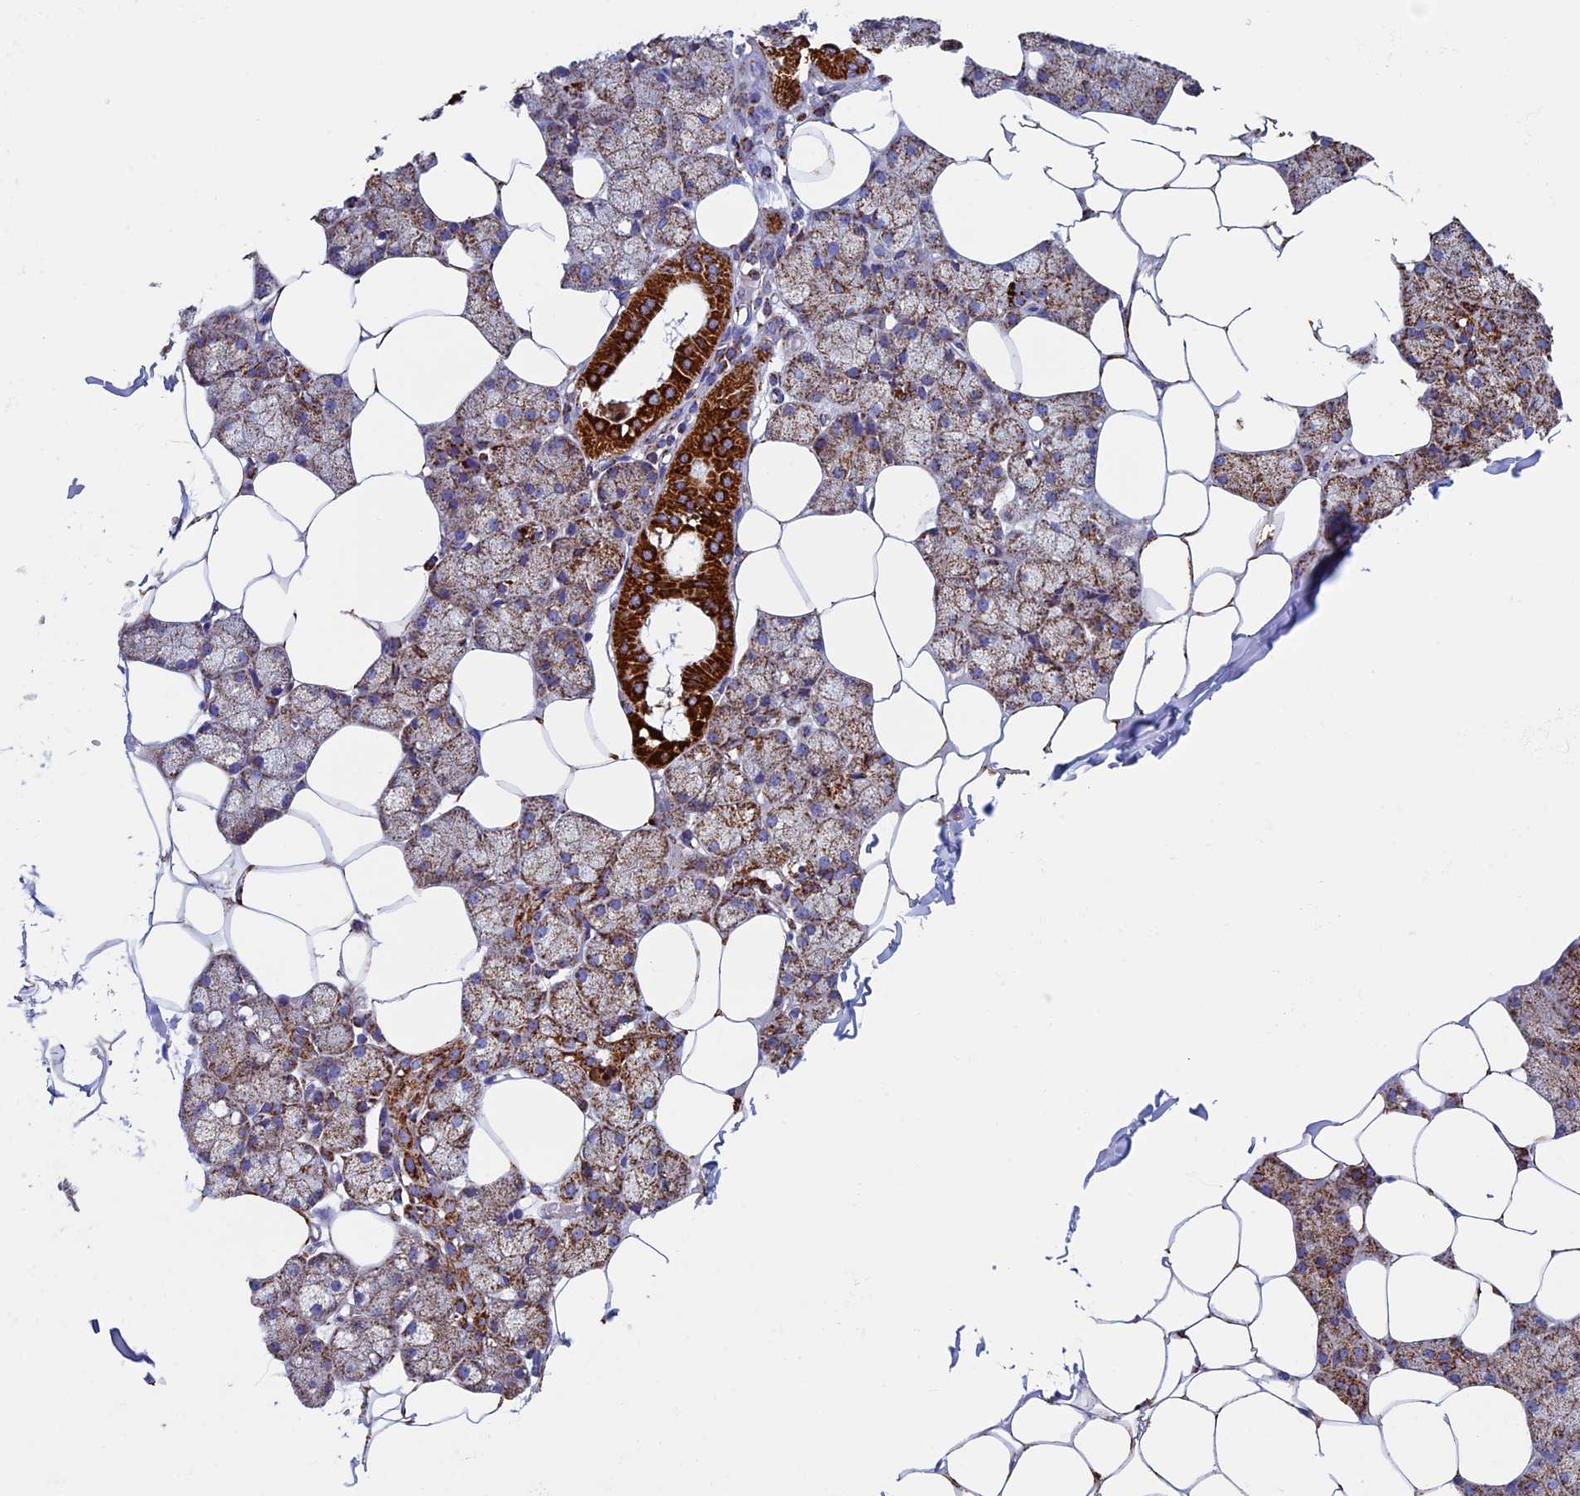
{"staining": {"intensity": "strong", "quantity": "25%-75%", "location": "cytoplasmic/membranous"}, "tissue": "salivary gland", "cell_type": "Glandular cells", "image_type": "normal", "snomed": [{"axis": "morphology", "description": "Normal tissue, NOS"}, {"axis": "topography", "description": "Salivary gland"}], "caption": "Unremarkable salivary gland was stained to show a protein in brown. There is high levels of strong cytoplasmic/membranous staining in about 25%-75% of glandular cells.", "gene": "UQCRFS1", "patient": {"sex": "male", "age": 62}}